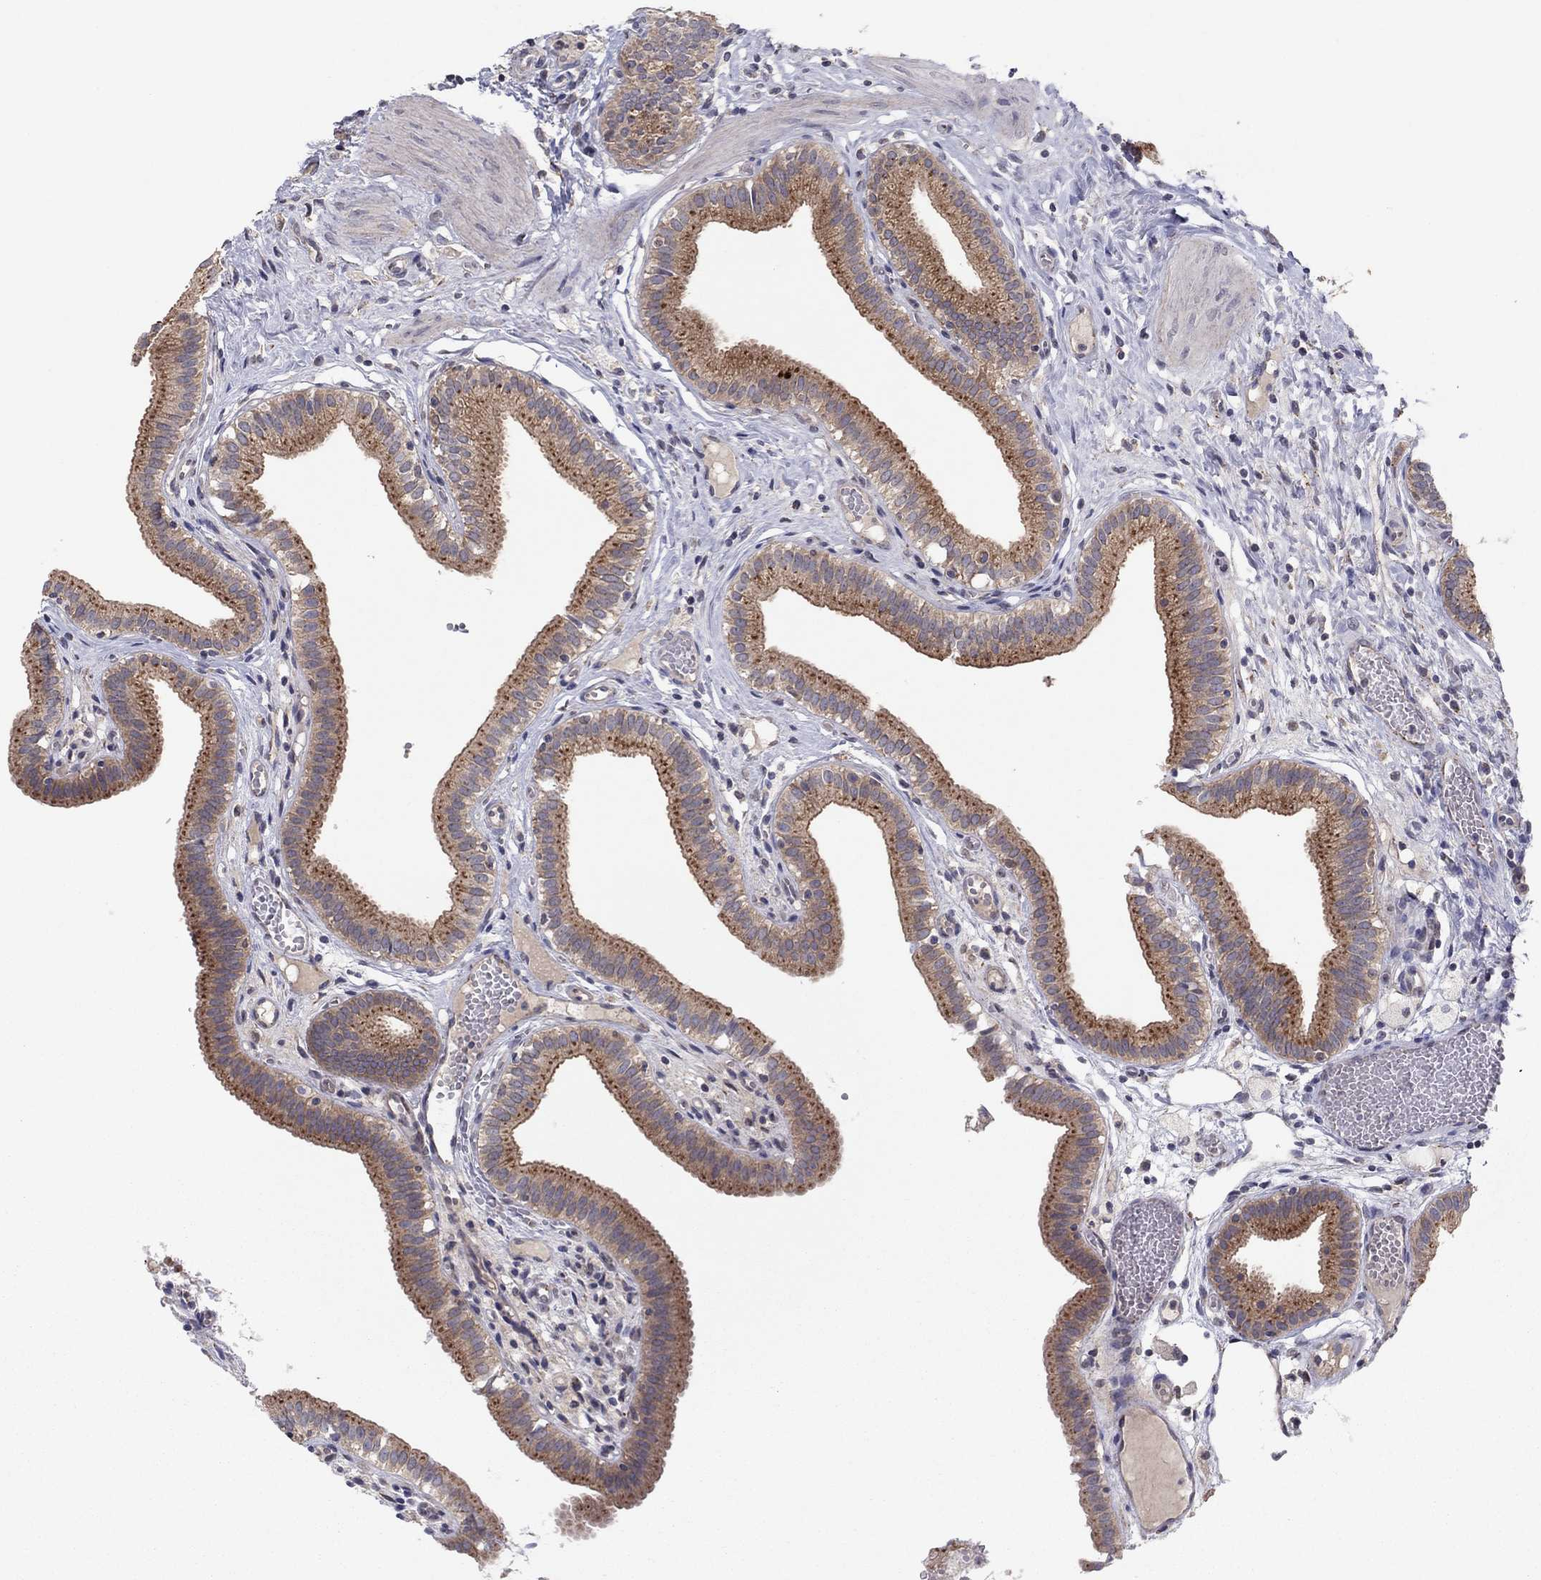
{"staining": {"intensity": "moderate", "quantity": ">75%", "location": "cytoplasmic/membranous"}, "tissue": "gallbladder", "cell_type": "Glandular cells", "image_type": "normal", "snomed": [{"axis": "morphology", "description": "Normal tissue, NOS"}, {"axis": "topography", "description": "Gallbladder"}], "caption": "The micrograph exhibits staining of unremarkable gallbladder, revealing moderate cytoplasmic/membranous protein staining (brown color) within glandular cells. (DAB IHC with brightfield microscopy, high magnification).", "gene": "CRACDL", "patient": {"sex": "female", "age": 24}}